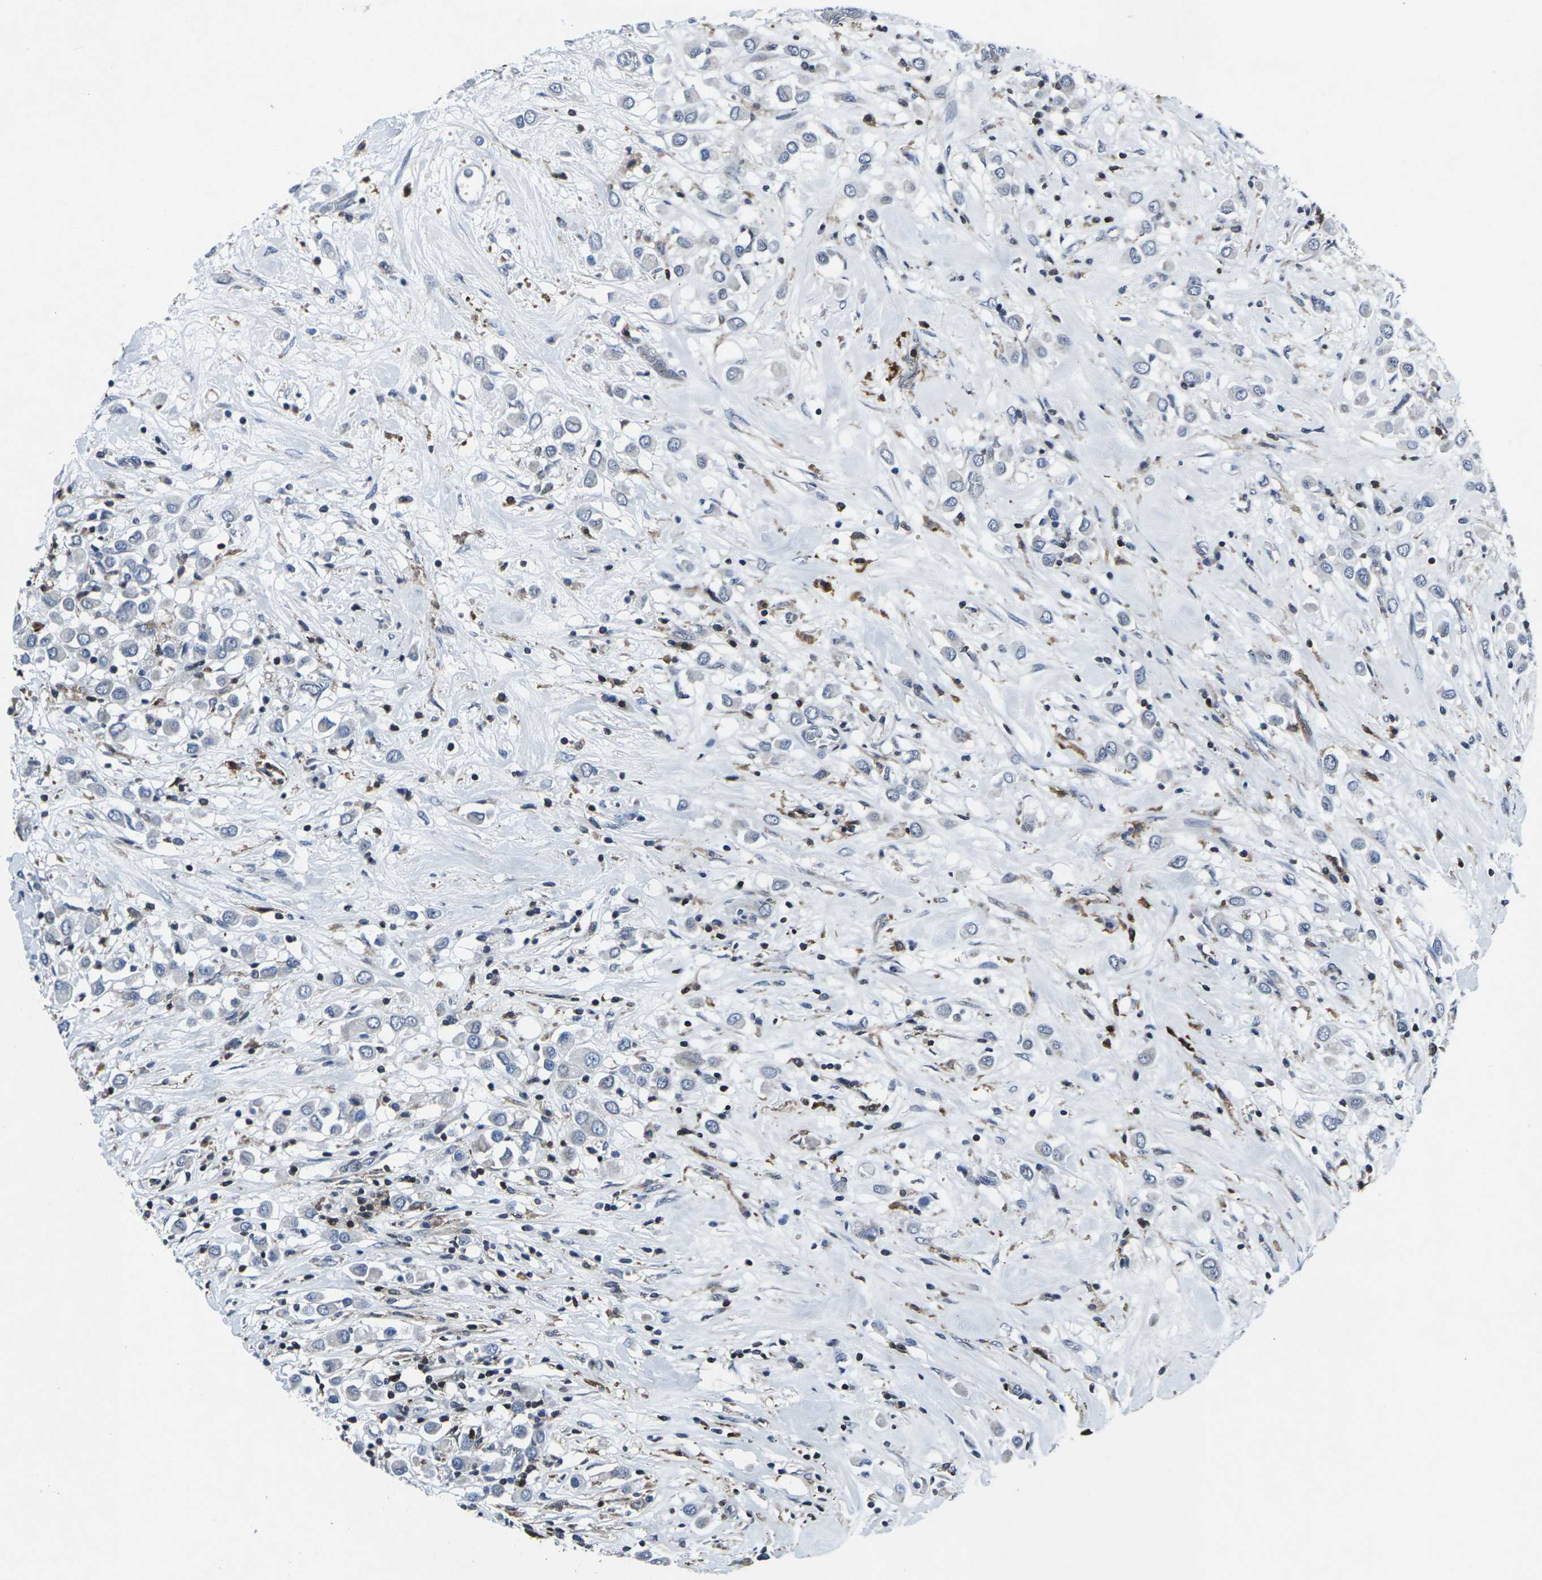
{"staining": {"intensity": "negative", "quantity": "none", "location": "none"}, "tissue": "breast cancer", "cell_type": "Tumor cells", "image_type": "cancer", "snomed": [{"axis": "morphology", "description": "Duct carcinoma"}, {"axis": "topography", "description": "Breast"}], "caption": "High magnification brightfield microscopy of breast cancer (invasive ductal carcinoma) stained with DAB (3,3'-diaminobenzidine) (brown) and counterstained with hematoxylin (blue): tumor cells show no significant staining. (DAB IHC with hematoxylin counter stain).", "gene": "STAT4", "patient": {"sex": "female", "age": 61}}